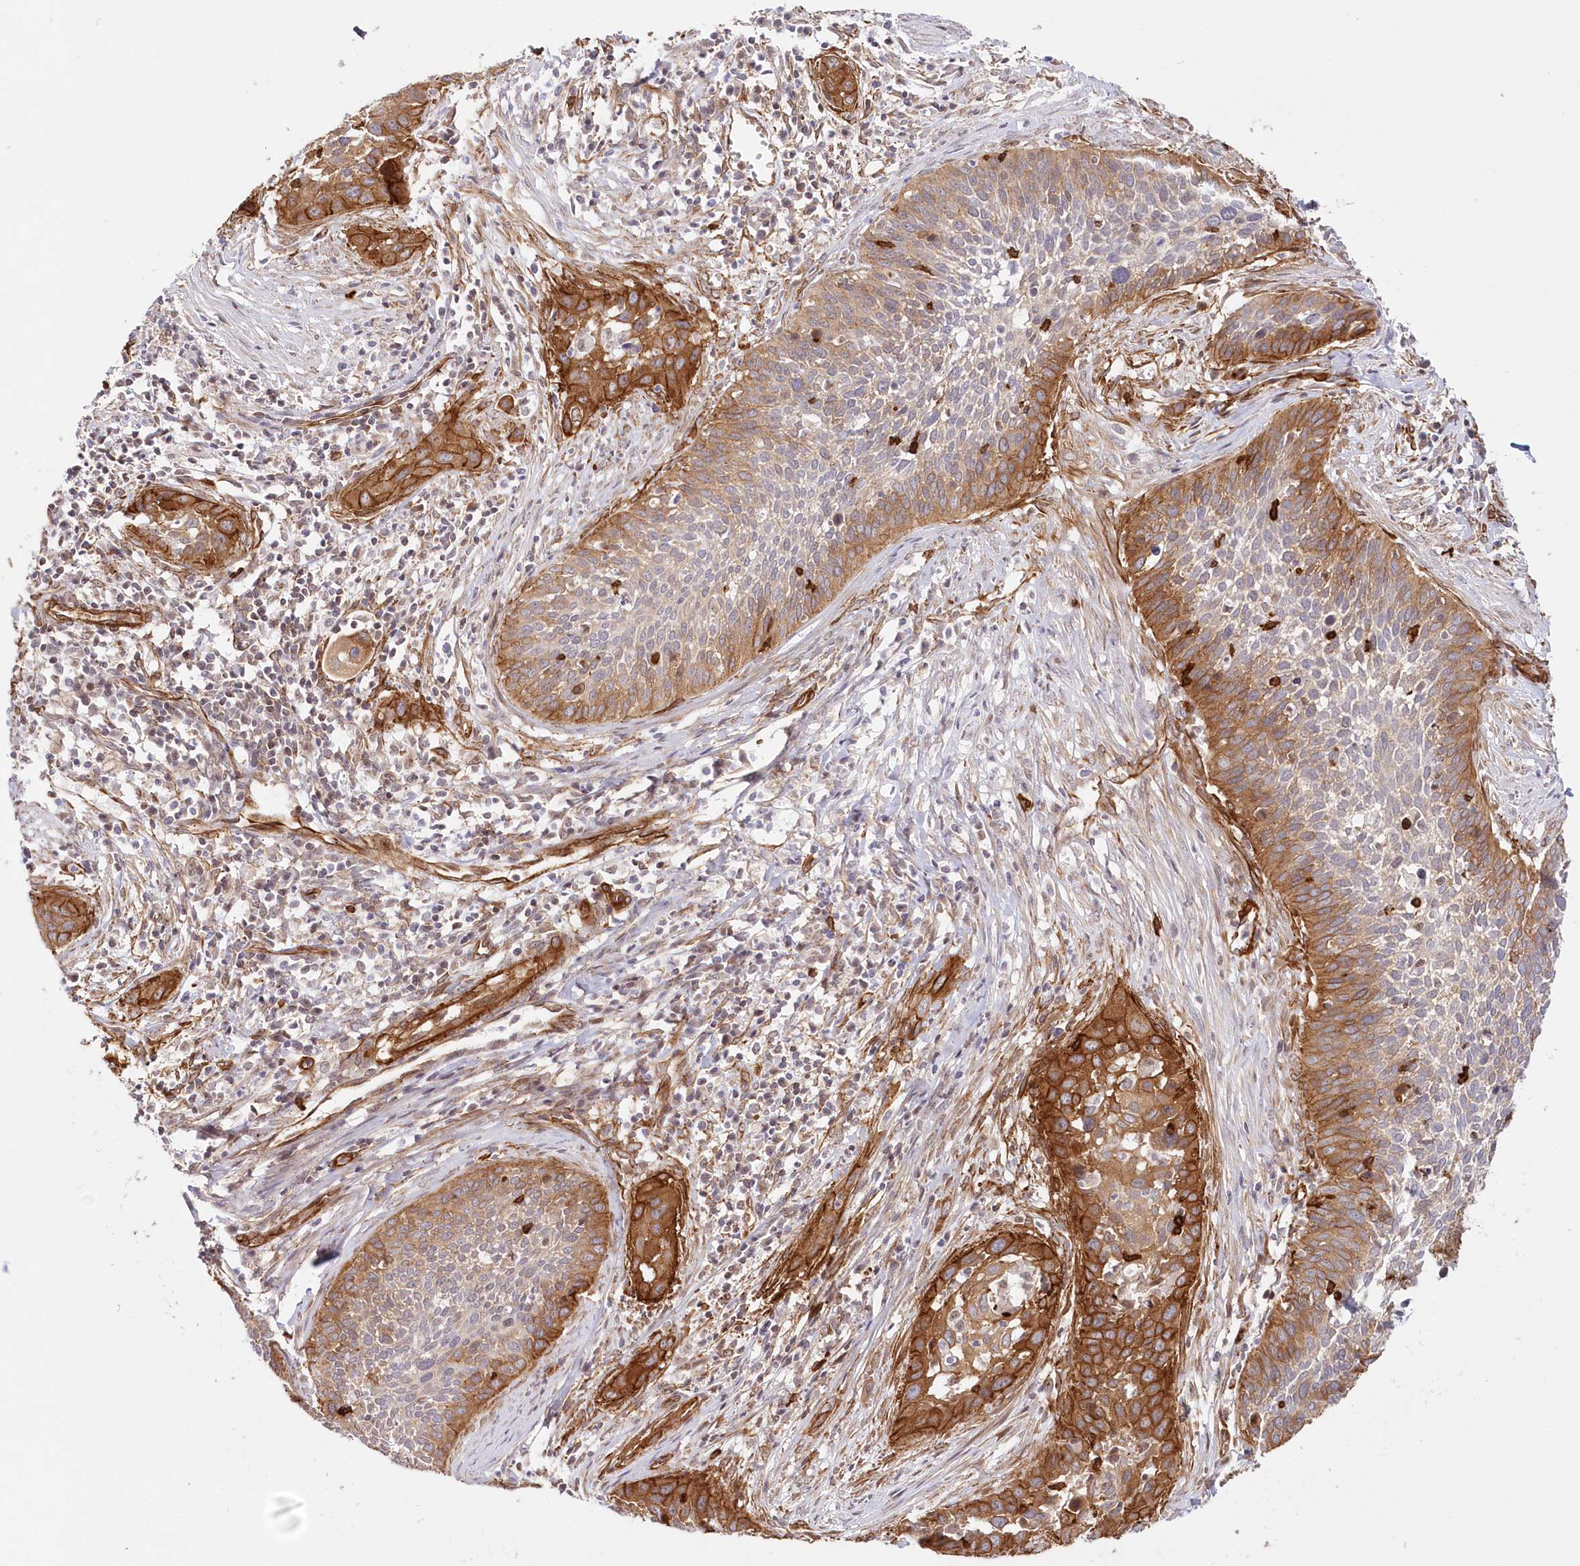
{"staining": {"intensity": "strong", "quantity": ">75%", "location": "cytoplasmic/membranous"}, "tissue": "cervical cancer", "cell_type": "Tumor cells", "image_type": "cancer", "snomed": [{"axis": "morphology", "description": "Squamous cell carcinoma, NOS"}, {"axis": "topography", "description": "Cervix"}], "caption": "Protein expression analysis of cervical cancer (squamous cell carcinoma) reveals strong cytoplasmic/membranous staining in approximately >75% of tumor cells.", "gene": "AFAP1L2", "patient": {"sex": "female", "age": 34}}